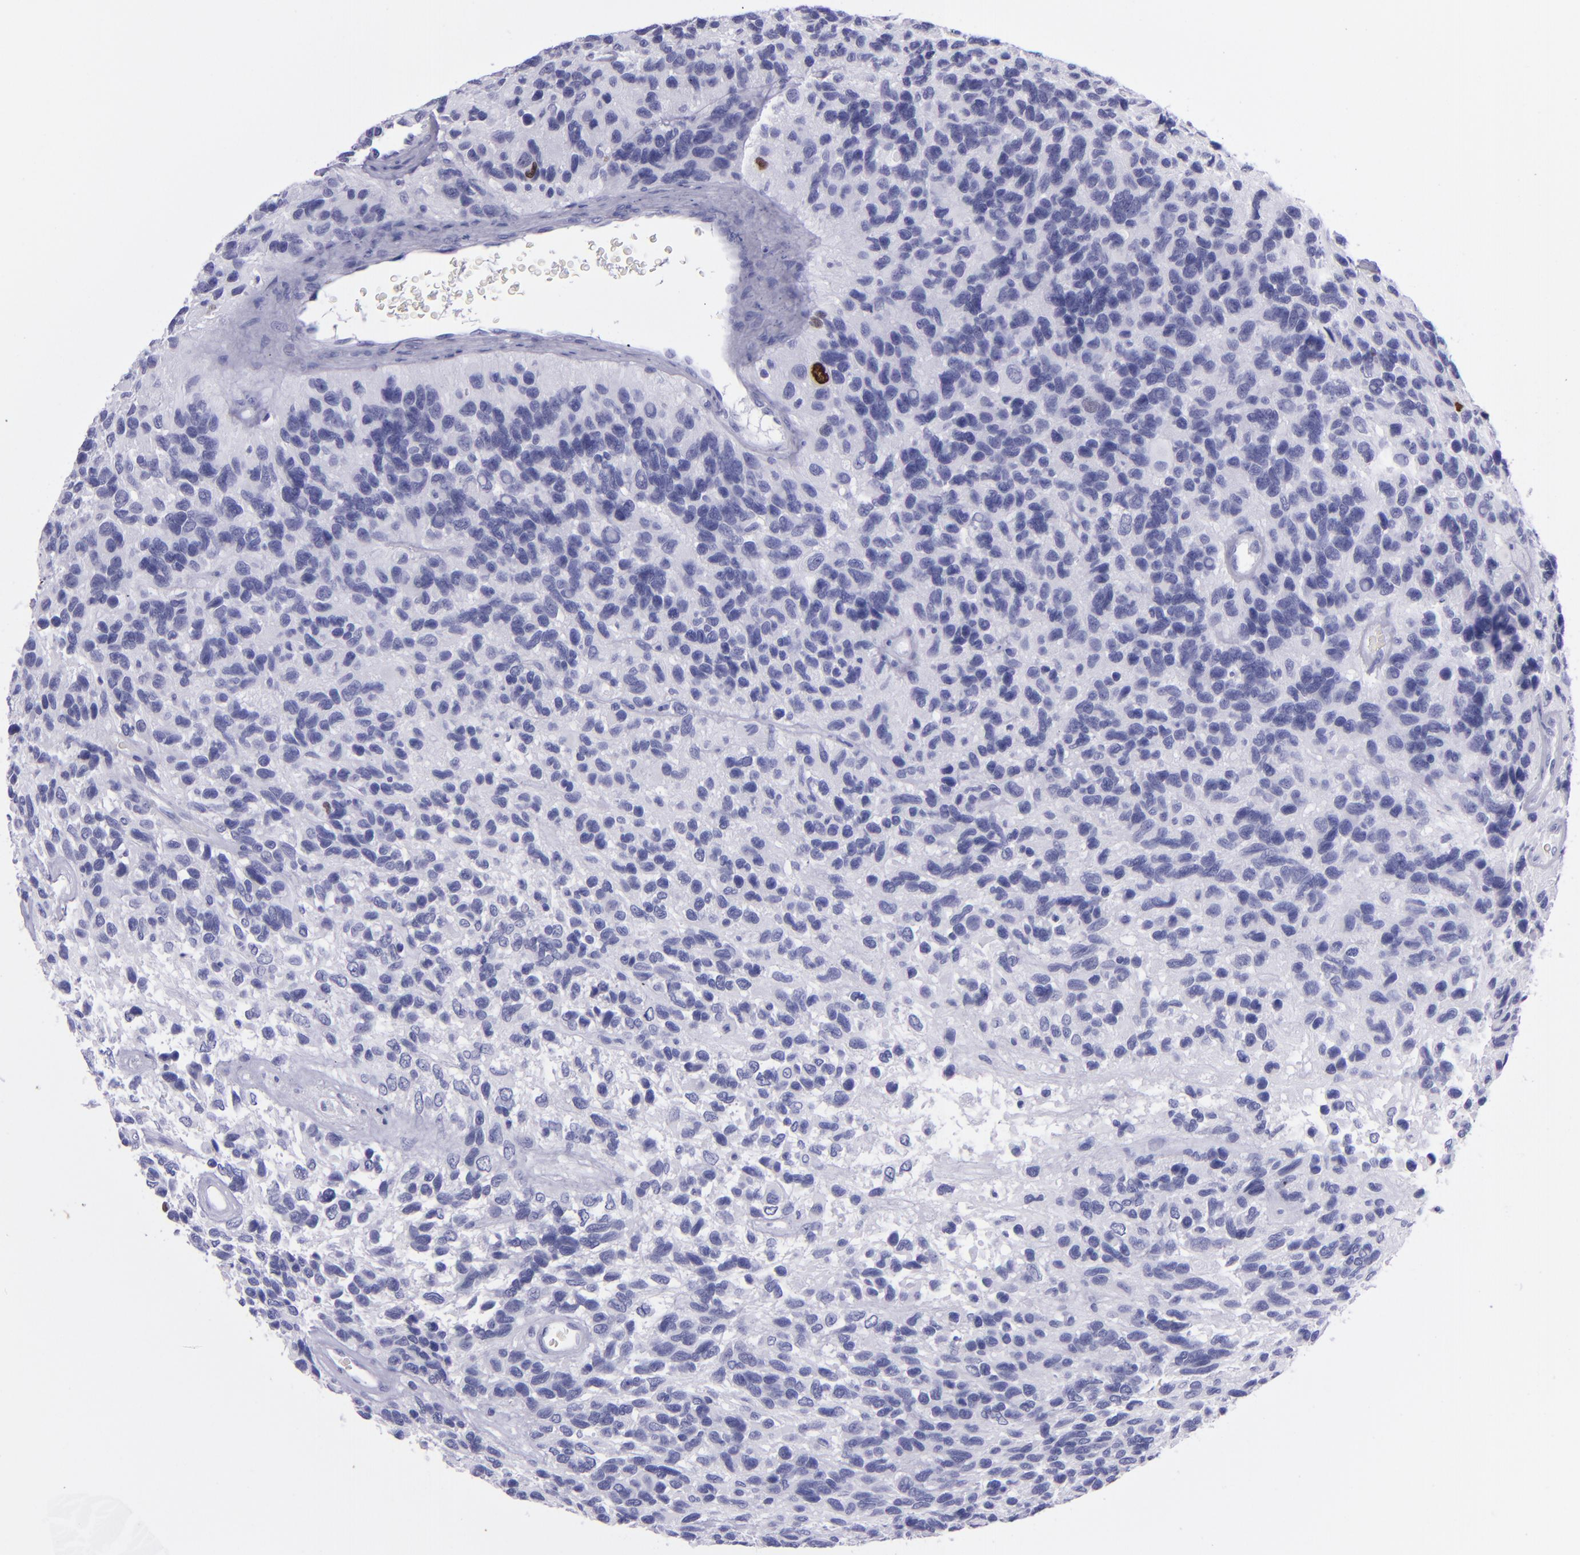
{"staining": {"intensity": "negative", "quantity": "none", "location": "none"}, "tissue": "glioma", "cell_type": "Tumor cells", "image_type": "cancer", "snomed": [{"axis": "morphology", "description": "Glioma, malignant, High grade"}, {"axis": "topography", "description": "Brain"}], "caption": "Immunohistochemistry histopathology image of human glioma stained for a protein (brown), which demonstrates no staining in tumor cells.", "gene": "TOP2A", "patient": {"sex": "male", "age": 77}}